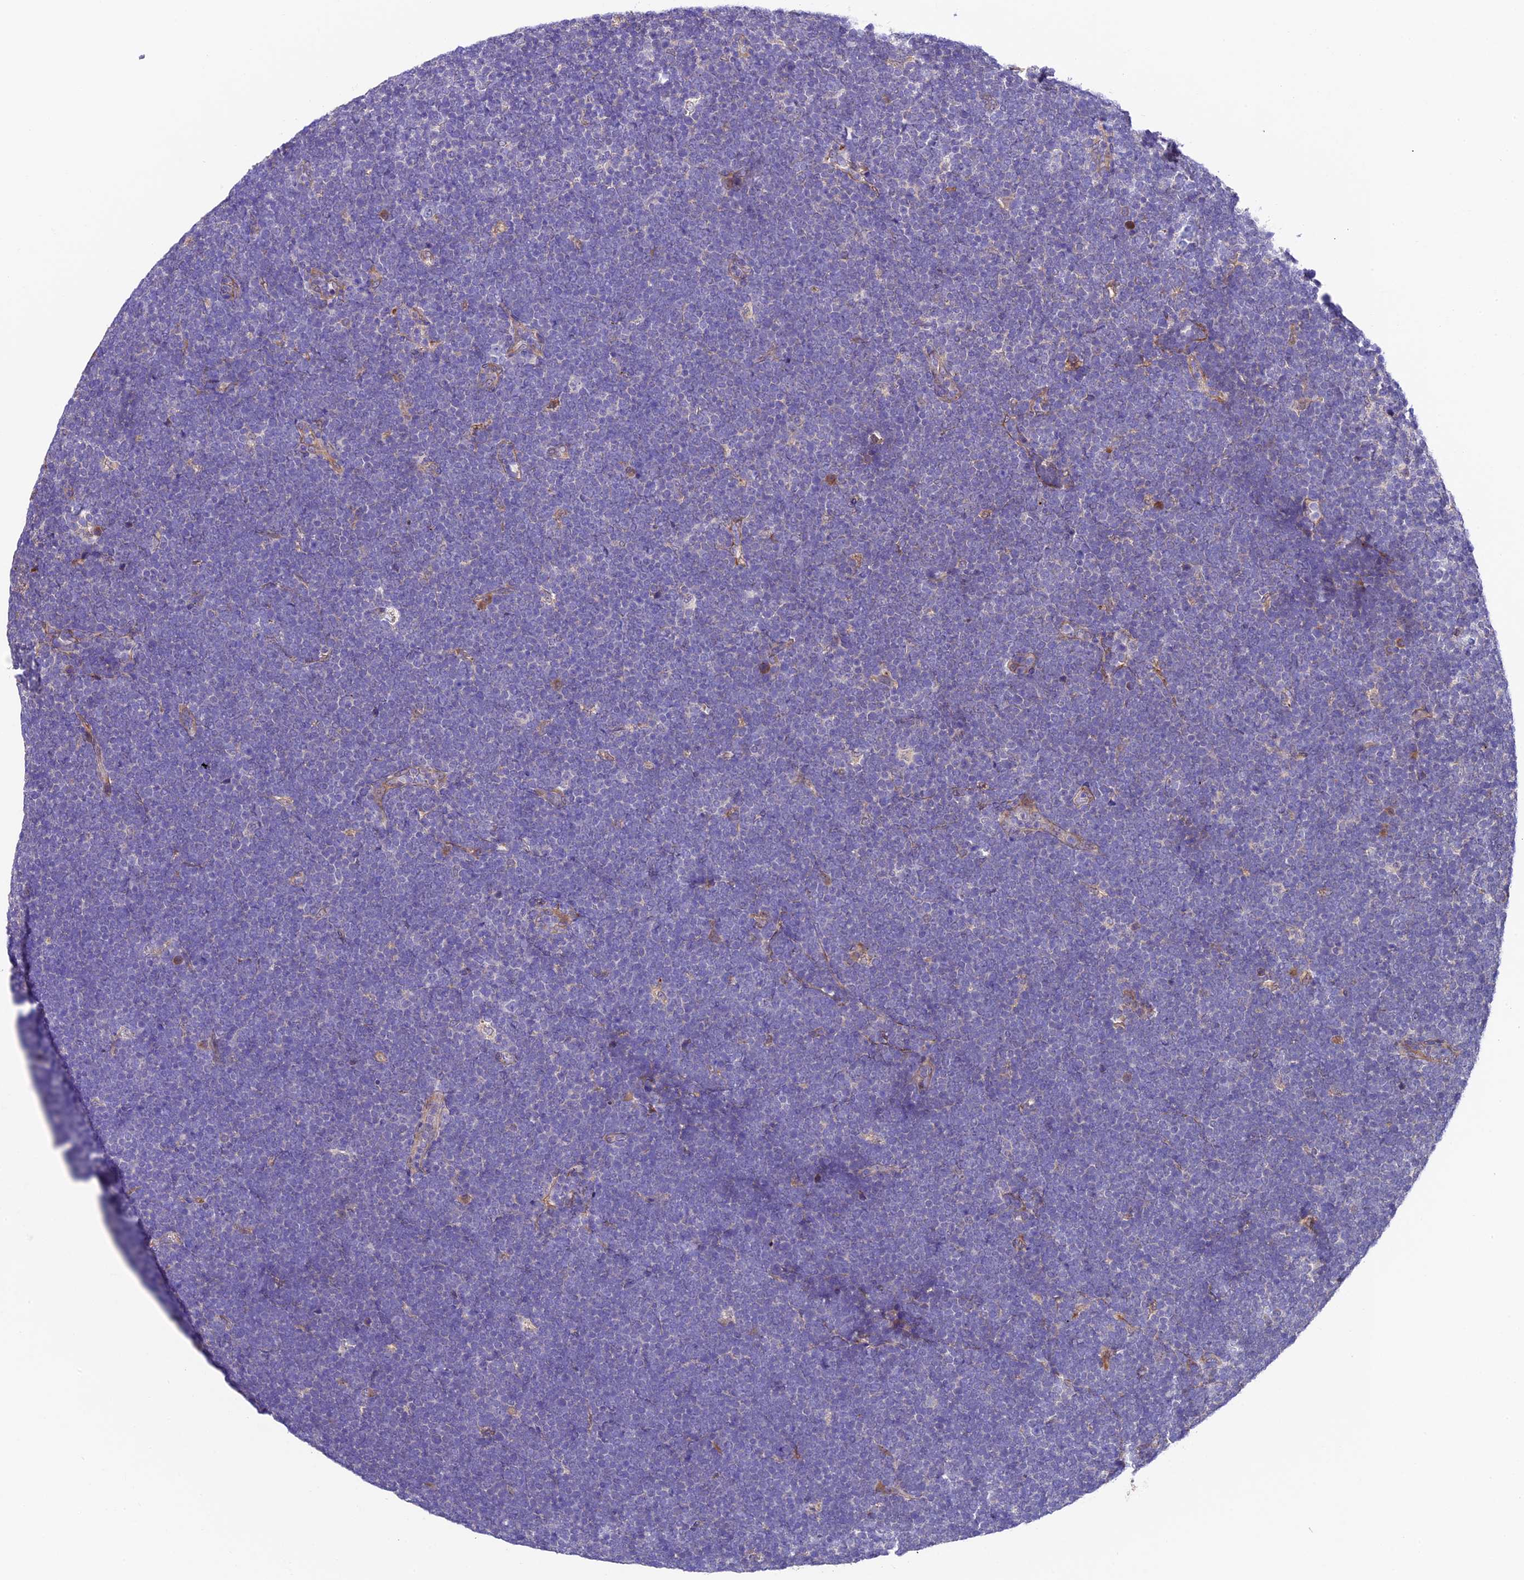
{"staining": {"intensity": "negative", "quantity": "none", "location": "none"}, "tissue": "lymphoma", "cell_type": "Tumor cells", "image_type": "cancer", "snomed": [{"axis": "morphology", "description": "Malignant lymphoma, non-Hodgkin's type, High grade"}, {"axis": "topography", "description": "Lymph node"}], "caption": "Immunohistochemistry image of neoplastic tissue: lymphoma stained with DAB (3,3'-diaminobenzidine) reveals no significant protein staining in tumor cells. (DAB IHC with hematoxylin counter stain).", "gene": "LSM7", "patient": {"sex": "male", "age": 13}}